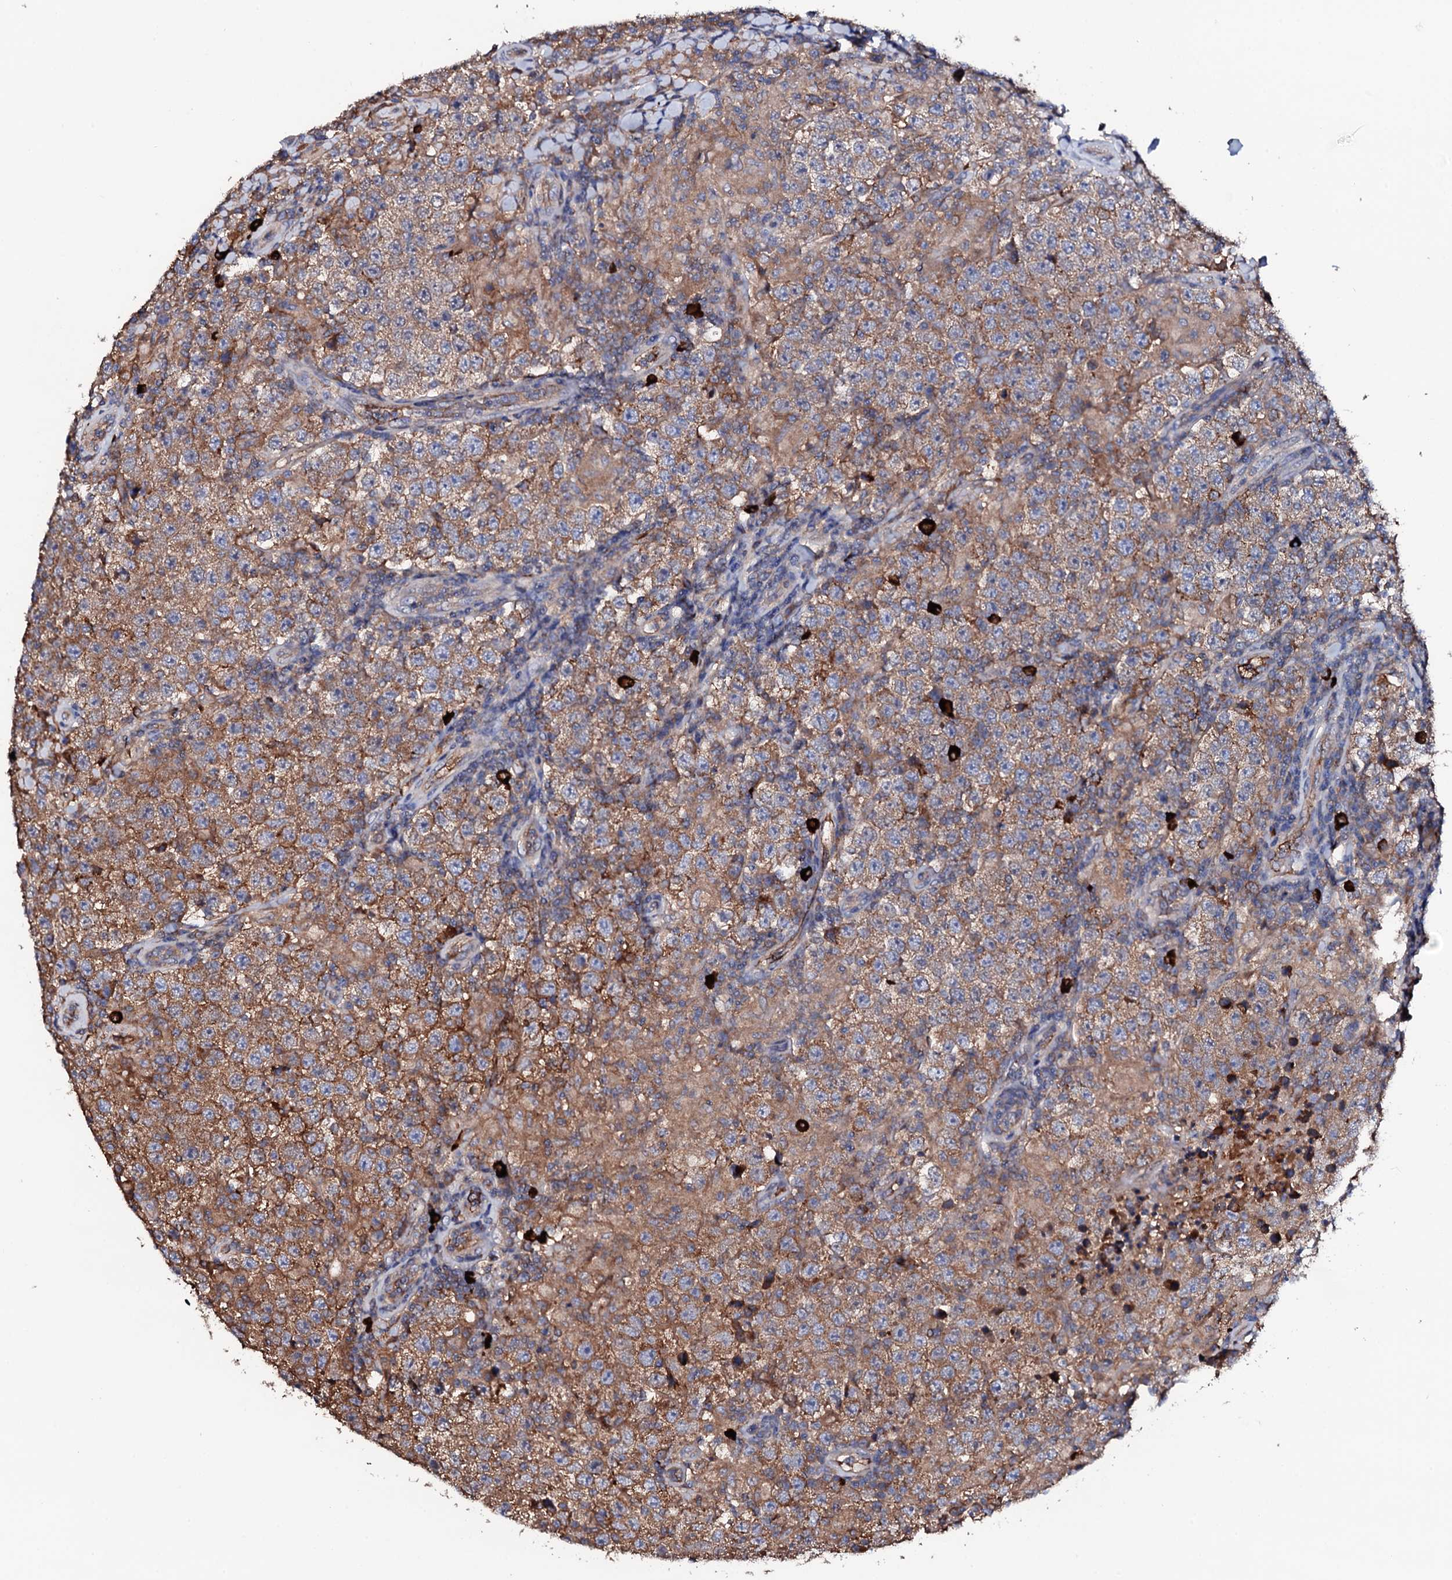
{"staining": {"intensity": "moderate", "quantity": ">75%", "location": "cytoplasmic/membranous"}, "tissue": "testis cancer", "cell_type": "Tumor cells", "image_type": "cancer", "snomed": [{"axis": "morphology", "description": "Normal tissue, NOS"}, {"axis": "morphology", "description": "Urothelial carcinoma, High grade"}, {"axis": "morphology", "description": "Seminoma, NOS"}, {"axis": "morphology", "description": "Carcinoma, Embryonal, NOS"}, {"axis": "topography", "description": "Urinary bladder"}, {"axis": "topography", "description": "Testis"}], "caption": "Embryonal carcinoma (testis) stained with a brown dye reveals moderate cytoplasmic/membranous positive positivity in approximately >75% of tumor cells.", "gene": "TCAF2", "patient": {"sex": "male", "age": 41}}